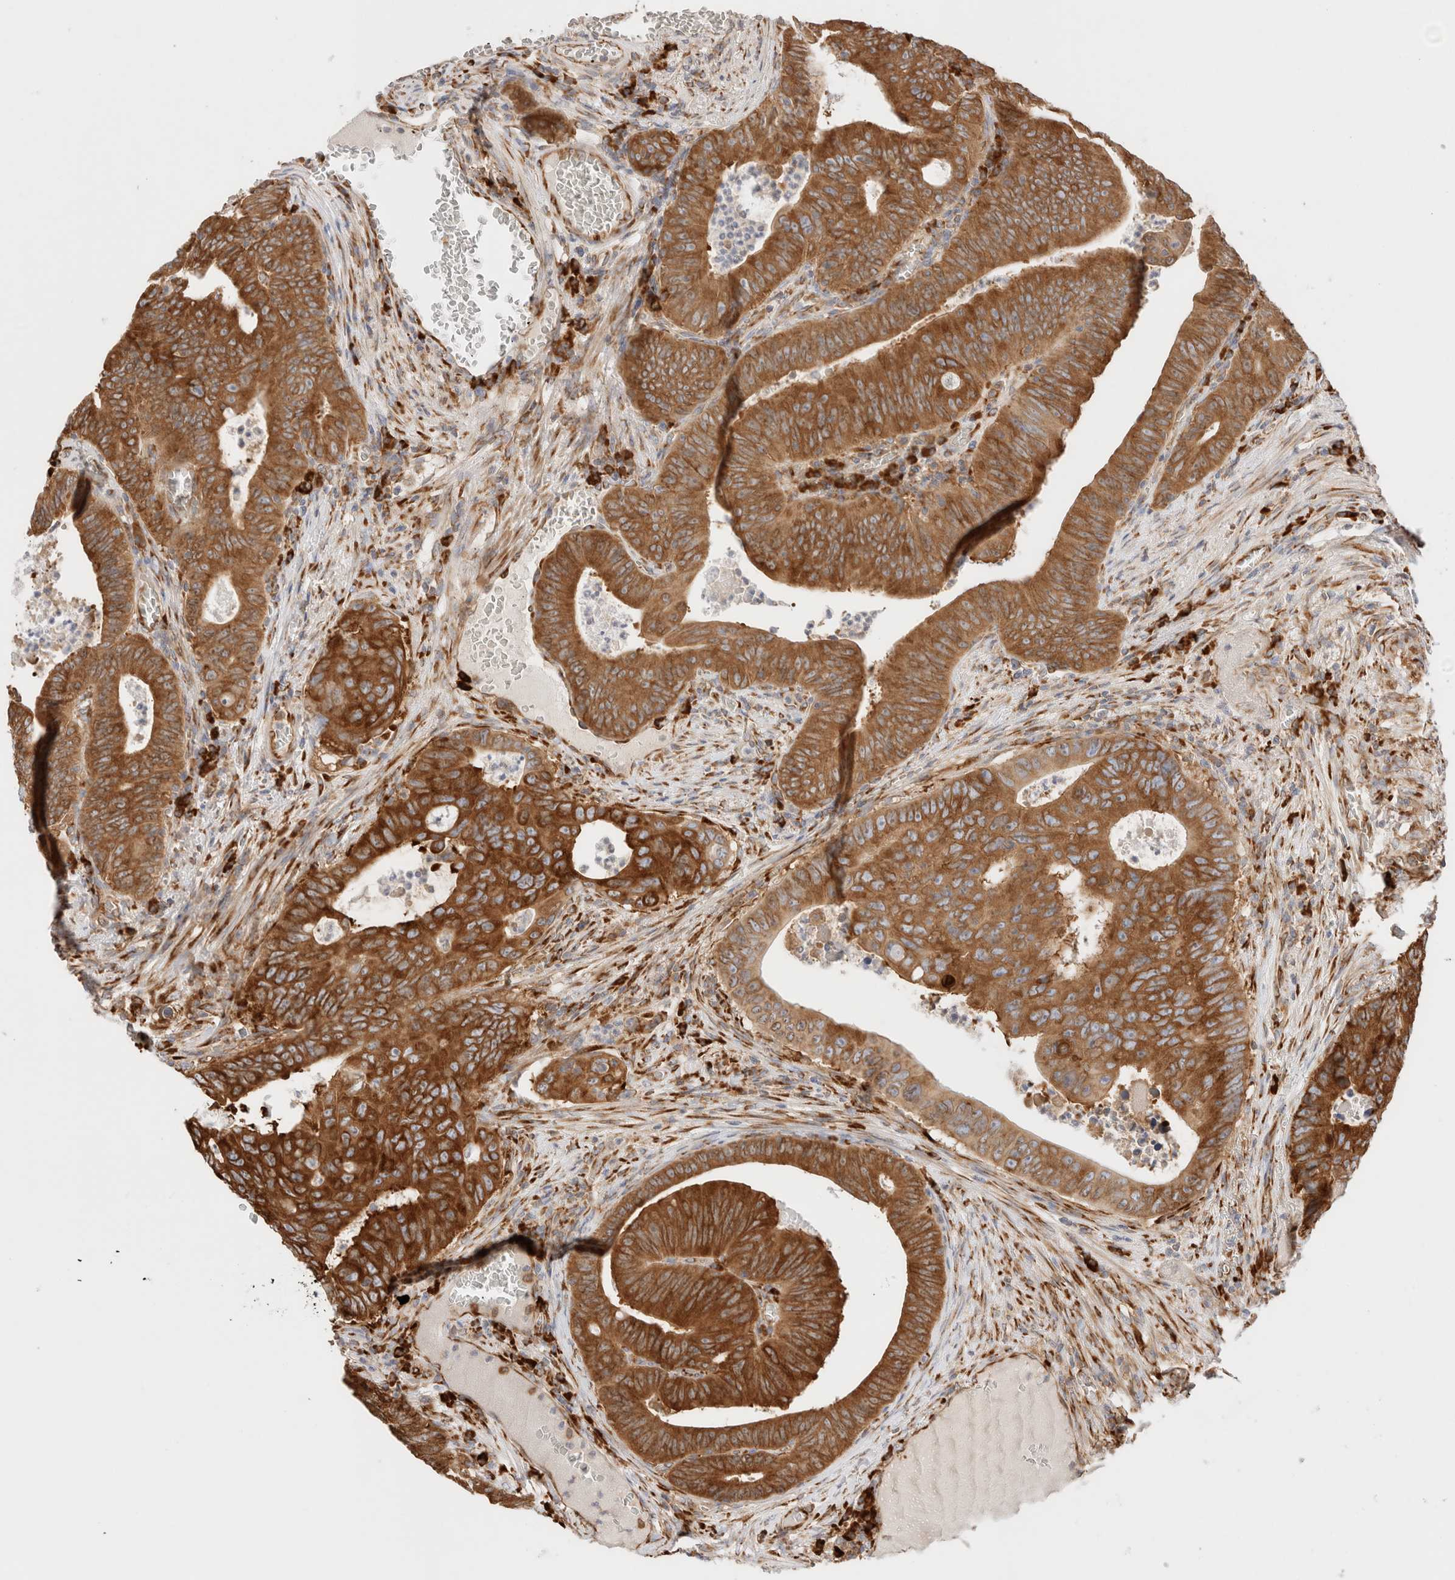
{"staining": {"intensity": "strong", "quantity": ">75%", "location": "cytoplasmic/membranous"}, "tissue": "colorectal cancer", "cell_type": "Tumor cells", "image_type": "cancer", "snomed": [{"axis": "morphology", "description": "Adenocarcinoma, NOS"}, {"axis": "topography", "description": "Colon"}], "caption": "A histopathology image showing strong cytoplasmic/membranous staining in approximately >75% of tumor cells in colorectal cancer, as visualized by brown immunohistochemical staining.", "gene": "ZC2HC1A", "patient": {"sex": "male", "age": 87}}